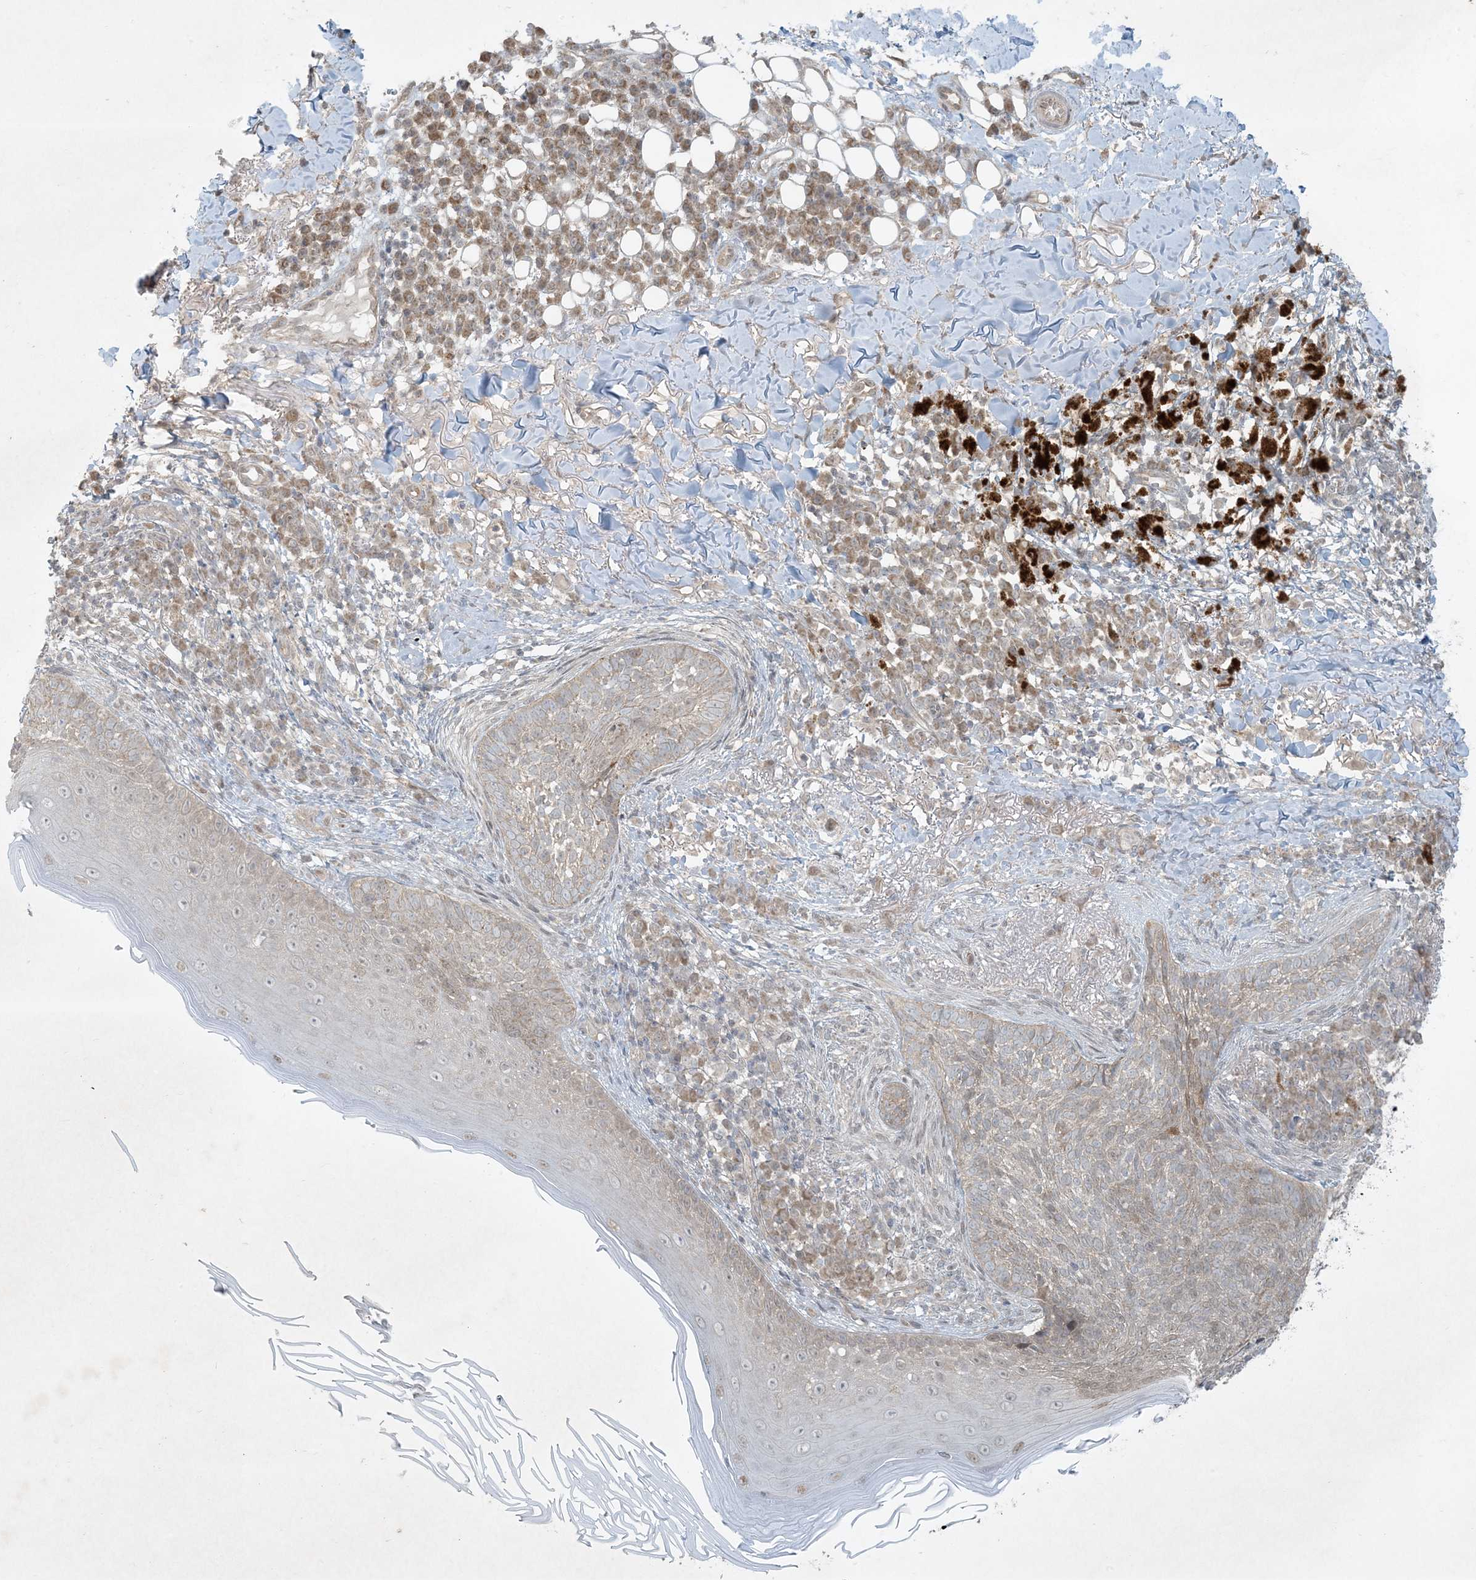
{"staining": {"intensity": "negative", "quantity": "none", "location": "none"}, "tissue": "skin cancer", "cell_type": "Tumor cells", "image_type": "cancer", "snomed": [{"axis": "morphology", "description": "Basal cell carcinoma"}, {"axis": "topography", "description": "Skin"}], "caption": "Immunohistochemistry micrograph of neoplastic tissue: skin basal cell carcinoma stained with DAB (3,3'-diaminobenzidine) exhibits no significant protein staining in tumor cells.", "gene": "BCORL1", "patient": {"sex": "male", "age": 85}}